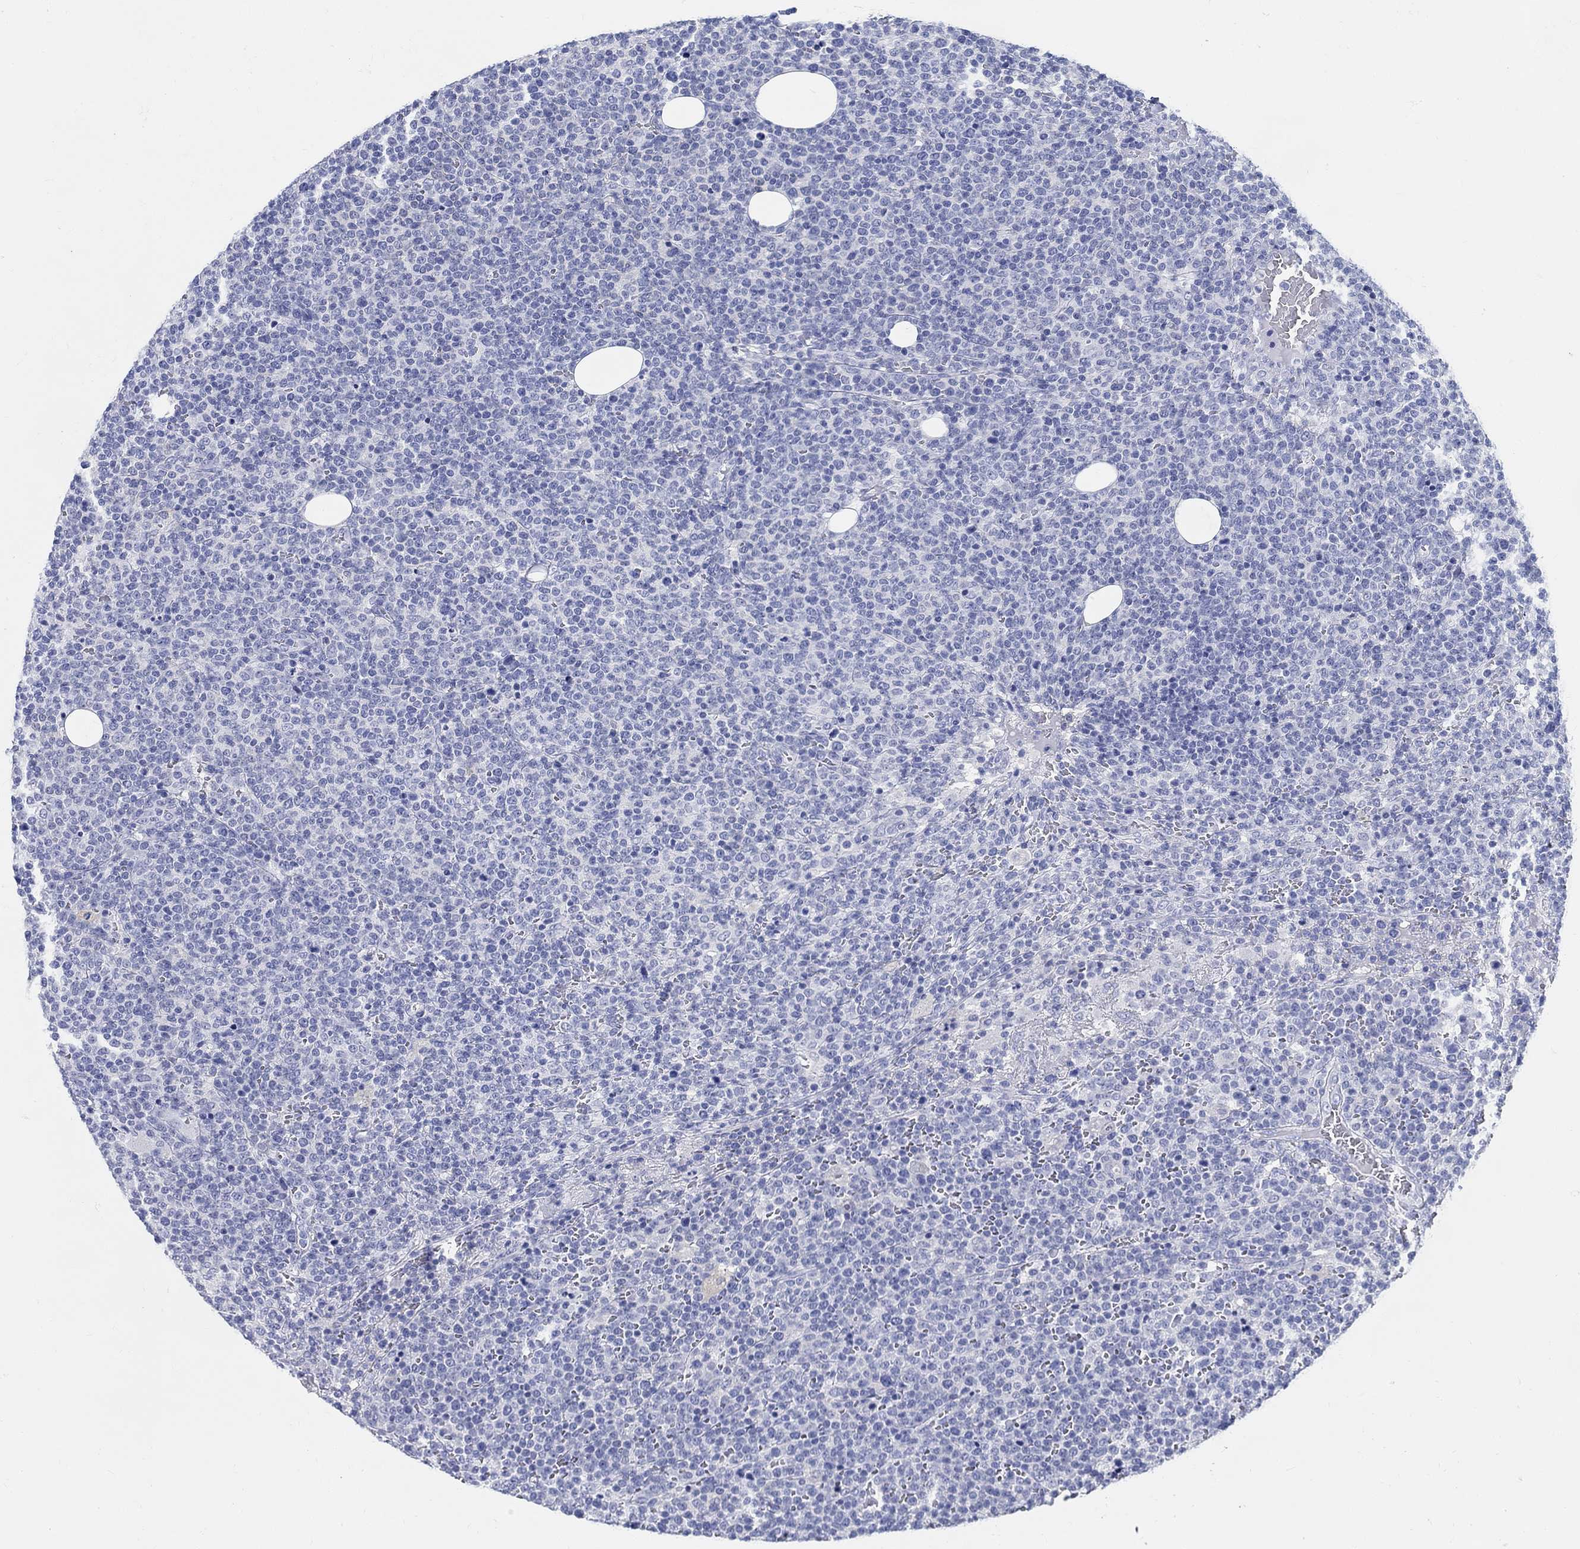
{"staining": {"intensity": "negative", "quantity": "none", "location": "none"}, "tissue": "lymphoma", "cell_type": "Tumor cells", "image_type": "cancer", "snomed": [{"axis": "morphology", "description": "Malignant lymphoma, non-Hodgkin's type, High grade"}, {"axis": "topography", "description": "Lymph node"}], "caption": "Tumor cells show no significant protein staining in lymphoma.", "gene": "FBXO2", "patient": {"sex": "male", "age": 61}}